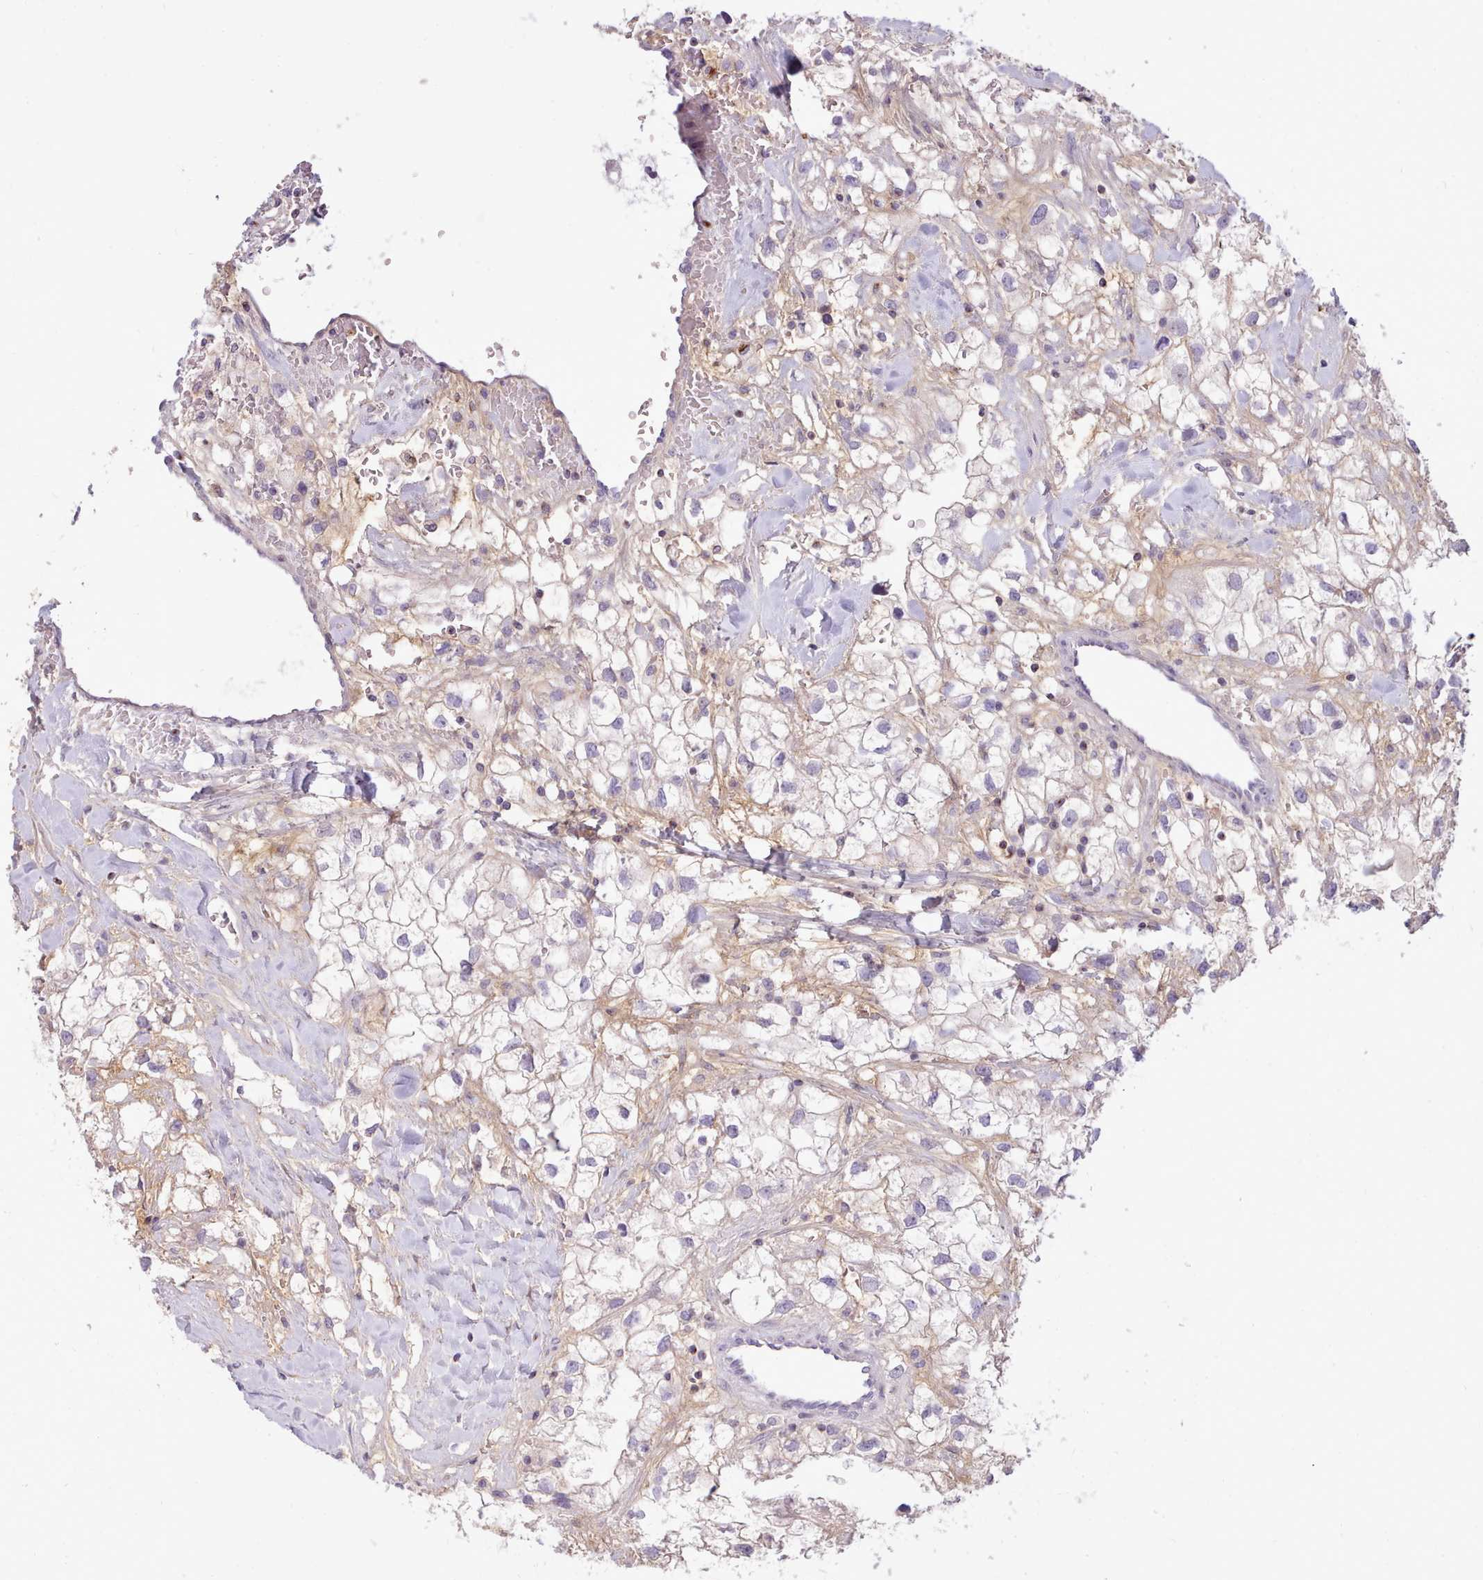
{"staining": {"intensity": "negative", "quantity": "none", "location": "none"}, "tissue": "renal cancer", "cell_type": "Tumor cells", "image_type": "cancer", "snomed": [{"axis": "morphology", "description": "Adenocarcinoma, NOS"}, {"axis": "topography", "description": "Kidney"}], "caption": "Micrograph shows no protein expression in tumor cells of renal cancer (adenocarcinoma) tissue. Nuclei are stained in blue.", "gene": "CYP2A13", "patient": {"sex": "male", "age": 59}}